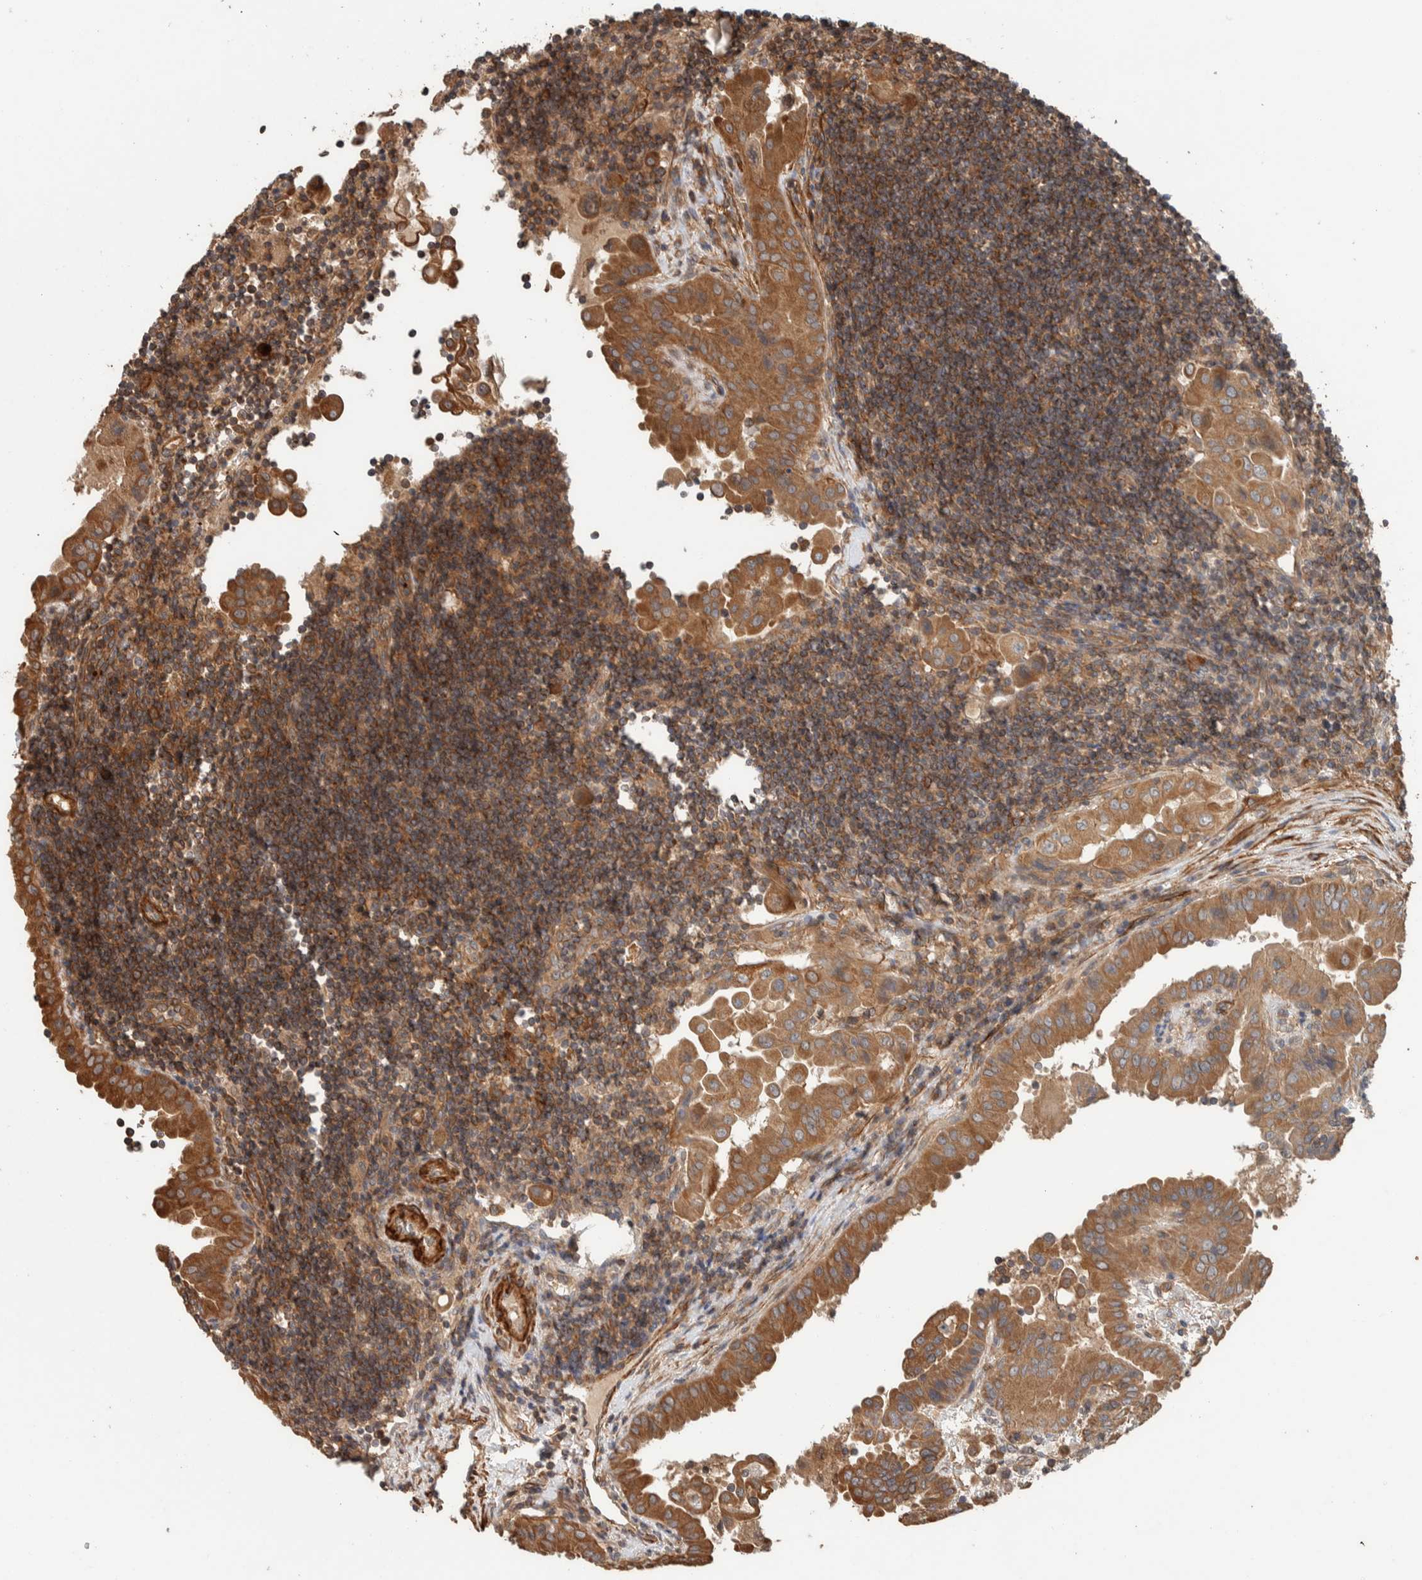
{"staining": {"intensity": "moderate", "quantity": ">75%", "location": "cytoplasmic/membranous"}, "tissue": "thyroid cancer", "cell_type": "Tumor cells", "image_type": "cancer", "snomed": [{"axis": "morphology", "description": "Papillary adenocarcinoma, NOS"}, {"axis": "topography", "description": "Thyroid gland"}], "caption": "An image of papillary adenocarcinoma (thyroid) stained for a protein exhibits moderate cytoplasmic/membranous brown staining in tumor cells. (Brightfield microscopy of DAB IHC at high magnification).", "gene": "SYNRG", "patient": {"sex": "male", "age": 33}}